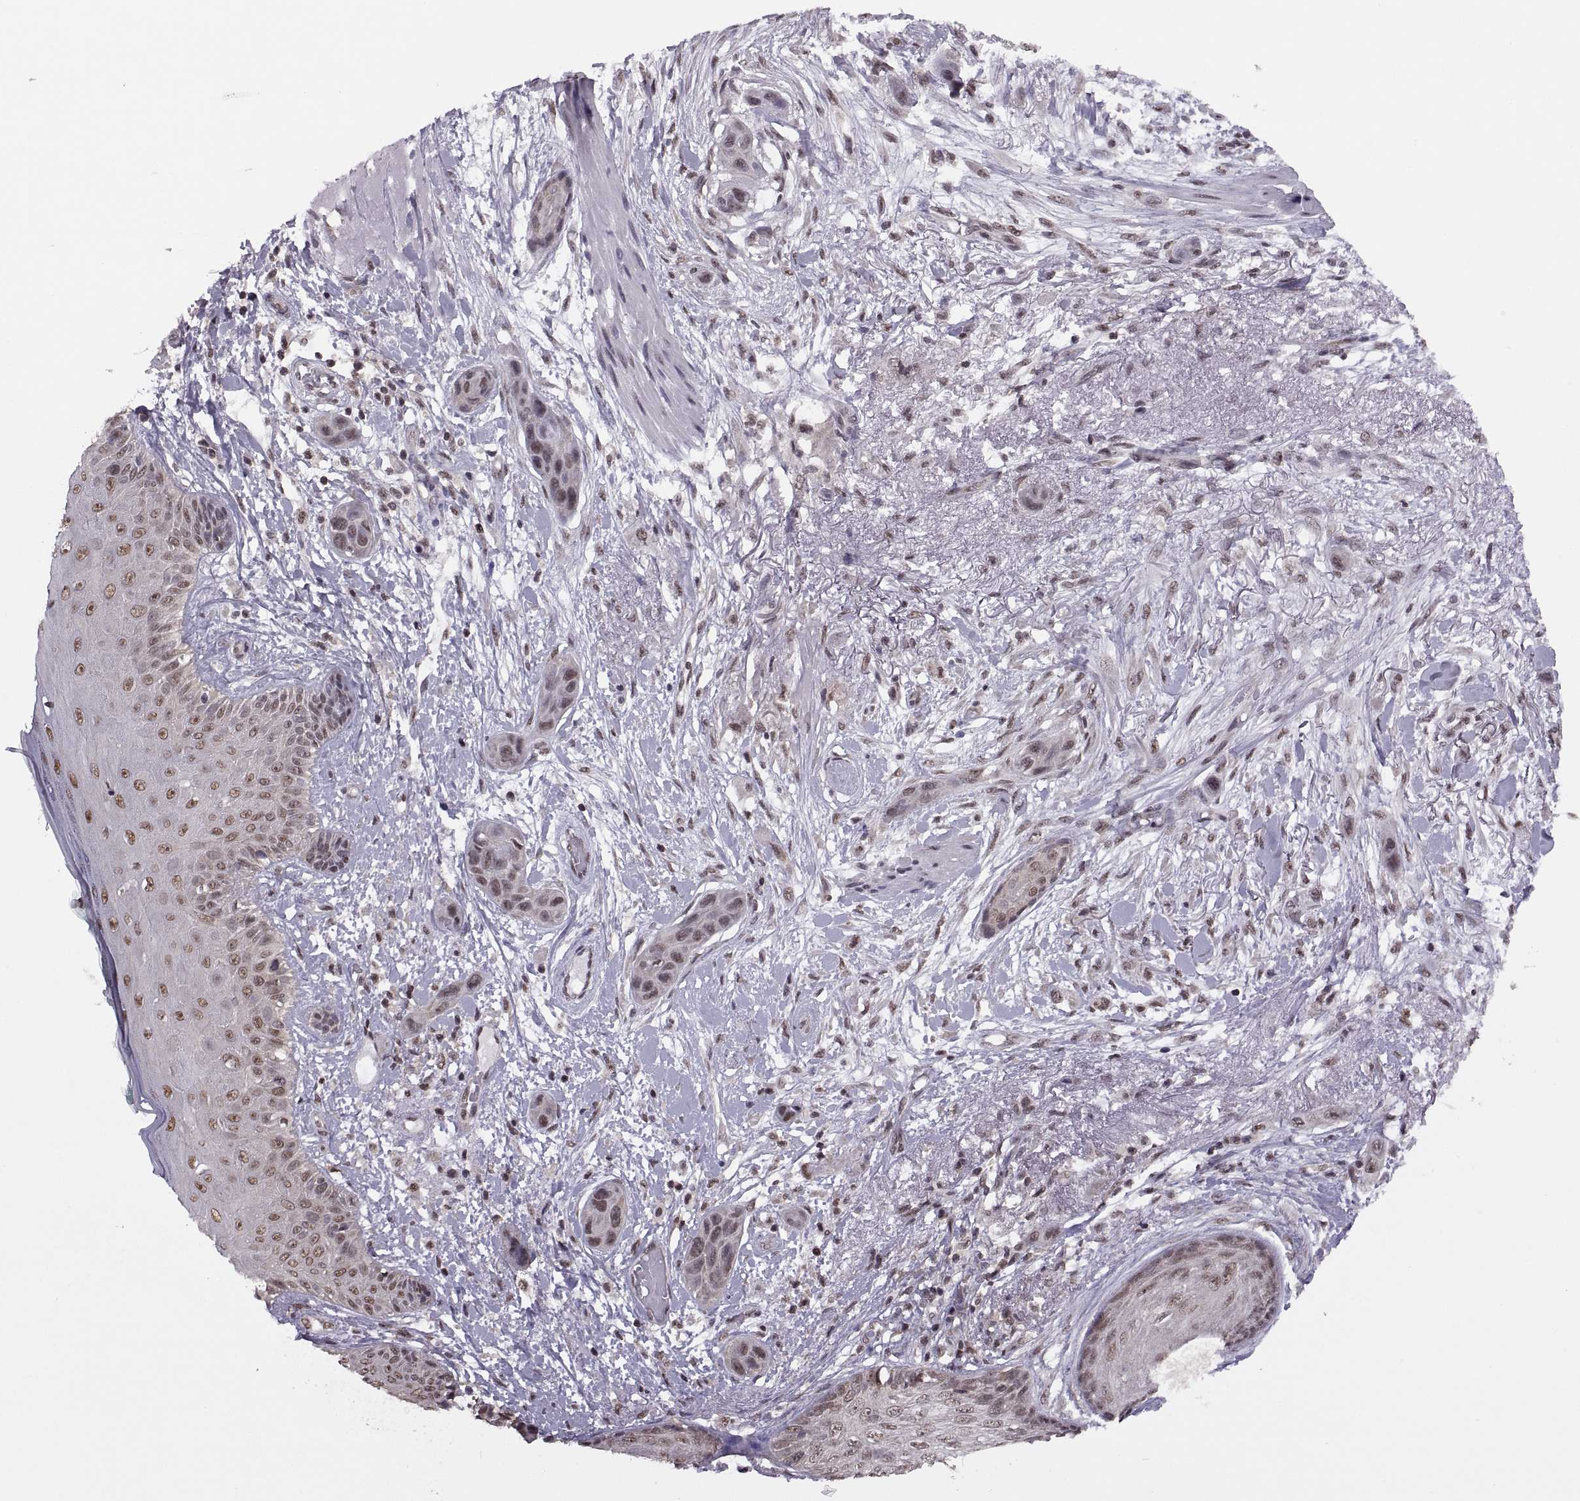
{"staining": {"intensity": "weak", "quantity": "25%-75%", "location": "nuclear"}, "tissue": "skin cancer", "cell_type": "Tumor cells", "image_type": "cancer", "snomed": [{"axis": "morphology", "description": "Squamous cell carcinoma, NOS"}, {"axis": "topography", "description": "Skin"}], "caption": "Skin squamous cell carcinoma stained for a protein (brown) displays weak nuclear positive staining in approximately 25%-75% of tumor cells.", "gene": "INTS3", "patient": {"sex": "male", "age": 79}}